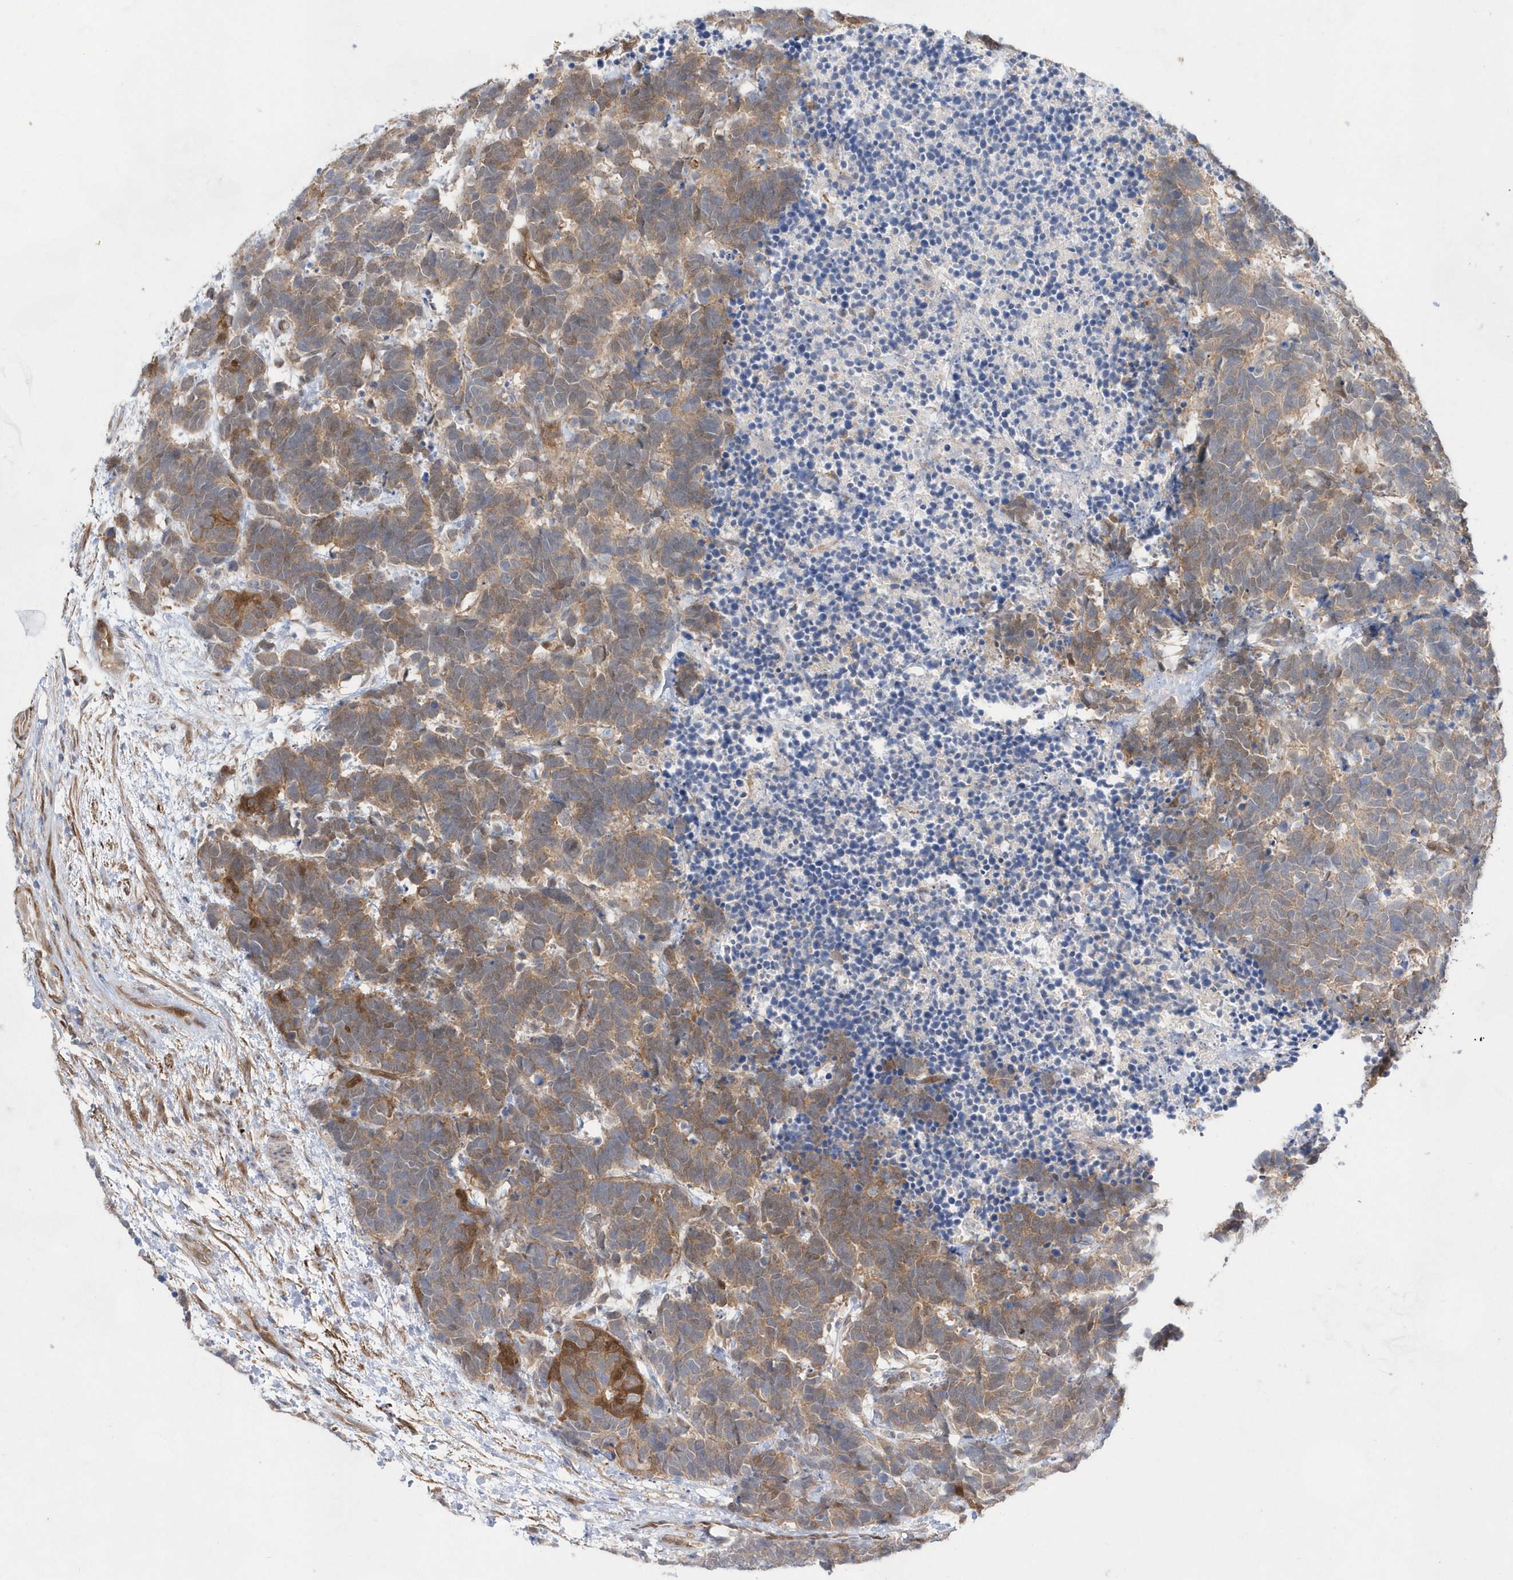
{"staining": {"intensity": "moderate", "quantity": ">75%", "location": "cytoplasmic/membranous"}, "tissue": "carcinoid", "cell_type": "Tumor cells", "image_type": "cancer", "snomed": [{"axis": "morphology", "description": "Carcinoma, NOS"}, {"axis": "morphology", "description": "Carcinoid, malignant, NOS"}, {"axis": "topography", "description": "Urinary bladder"}], "caption": "Immunohistochemical staining of human carcinoid reveals moderate cytoplasmic/membranous protein positivity in about >75% of tumor cells. Using DAB (3,3'-diaminobenzidine) (brown) and hematoxylin (blue) stains, captured at high magnification using brightfield microscopy.", "gene": "BDH2", "patient": {"sex": "male", "age": 57}}